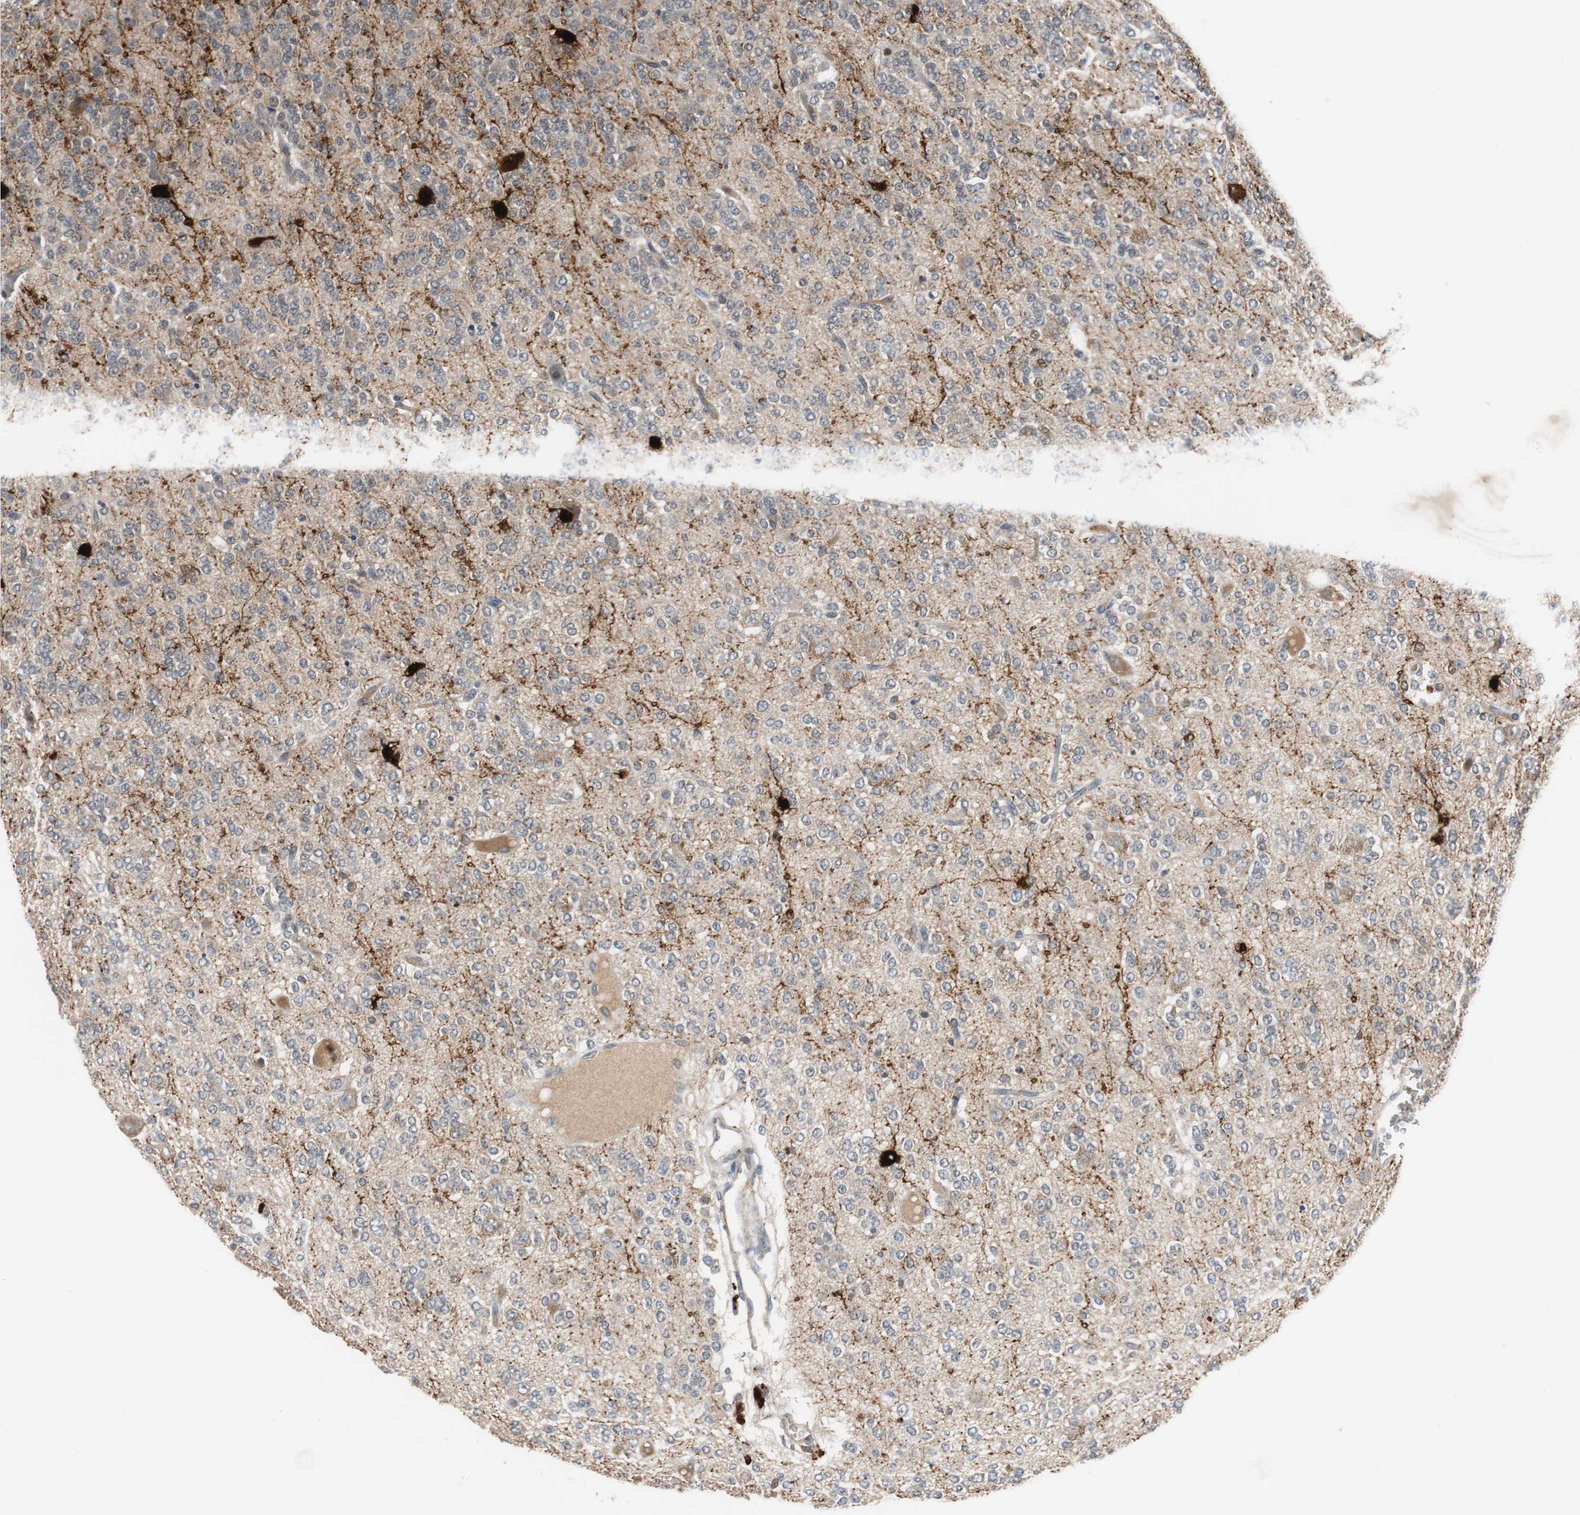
{"staining": {"intensity": "moderate", "quantity": "25%-75%", "location": "cytoplasmic/membranous"}, "tissue": "glioma", "cell_type": "Tumor cells", "image_type": "cancer", "snomed": [{"axis": "morphology", "description": "Glioma, malignant, Low grade"}, {"axis": "topography", "description": "Brain"}], "caption": "Immunohistochemistry (IHC) (DAB (3,3'-diaminobenzidine)) staining of human glioma demonstrates moderate cytoplasmic/membranous protein positivity in approximately 25%-75% of tumor cells.", "gene": "CALB2", "patient": {"sex": "male", "age": 38}}